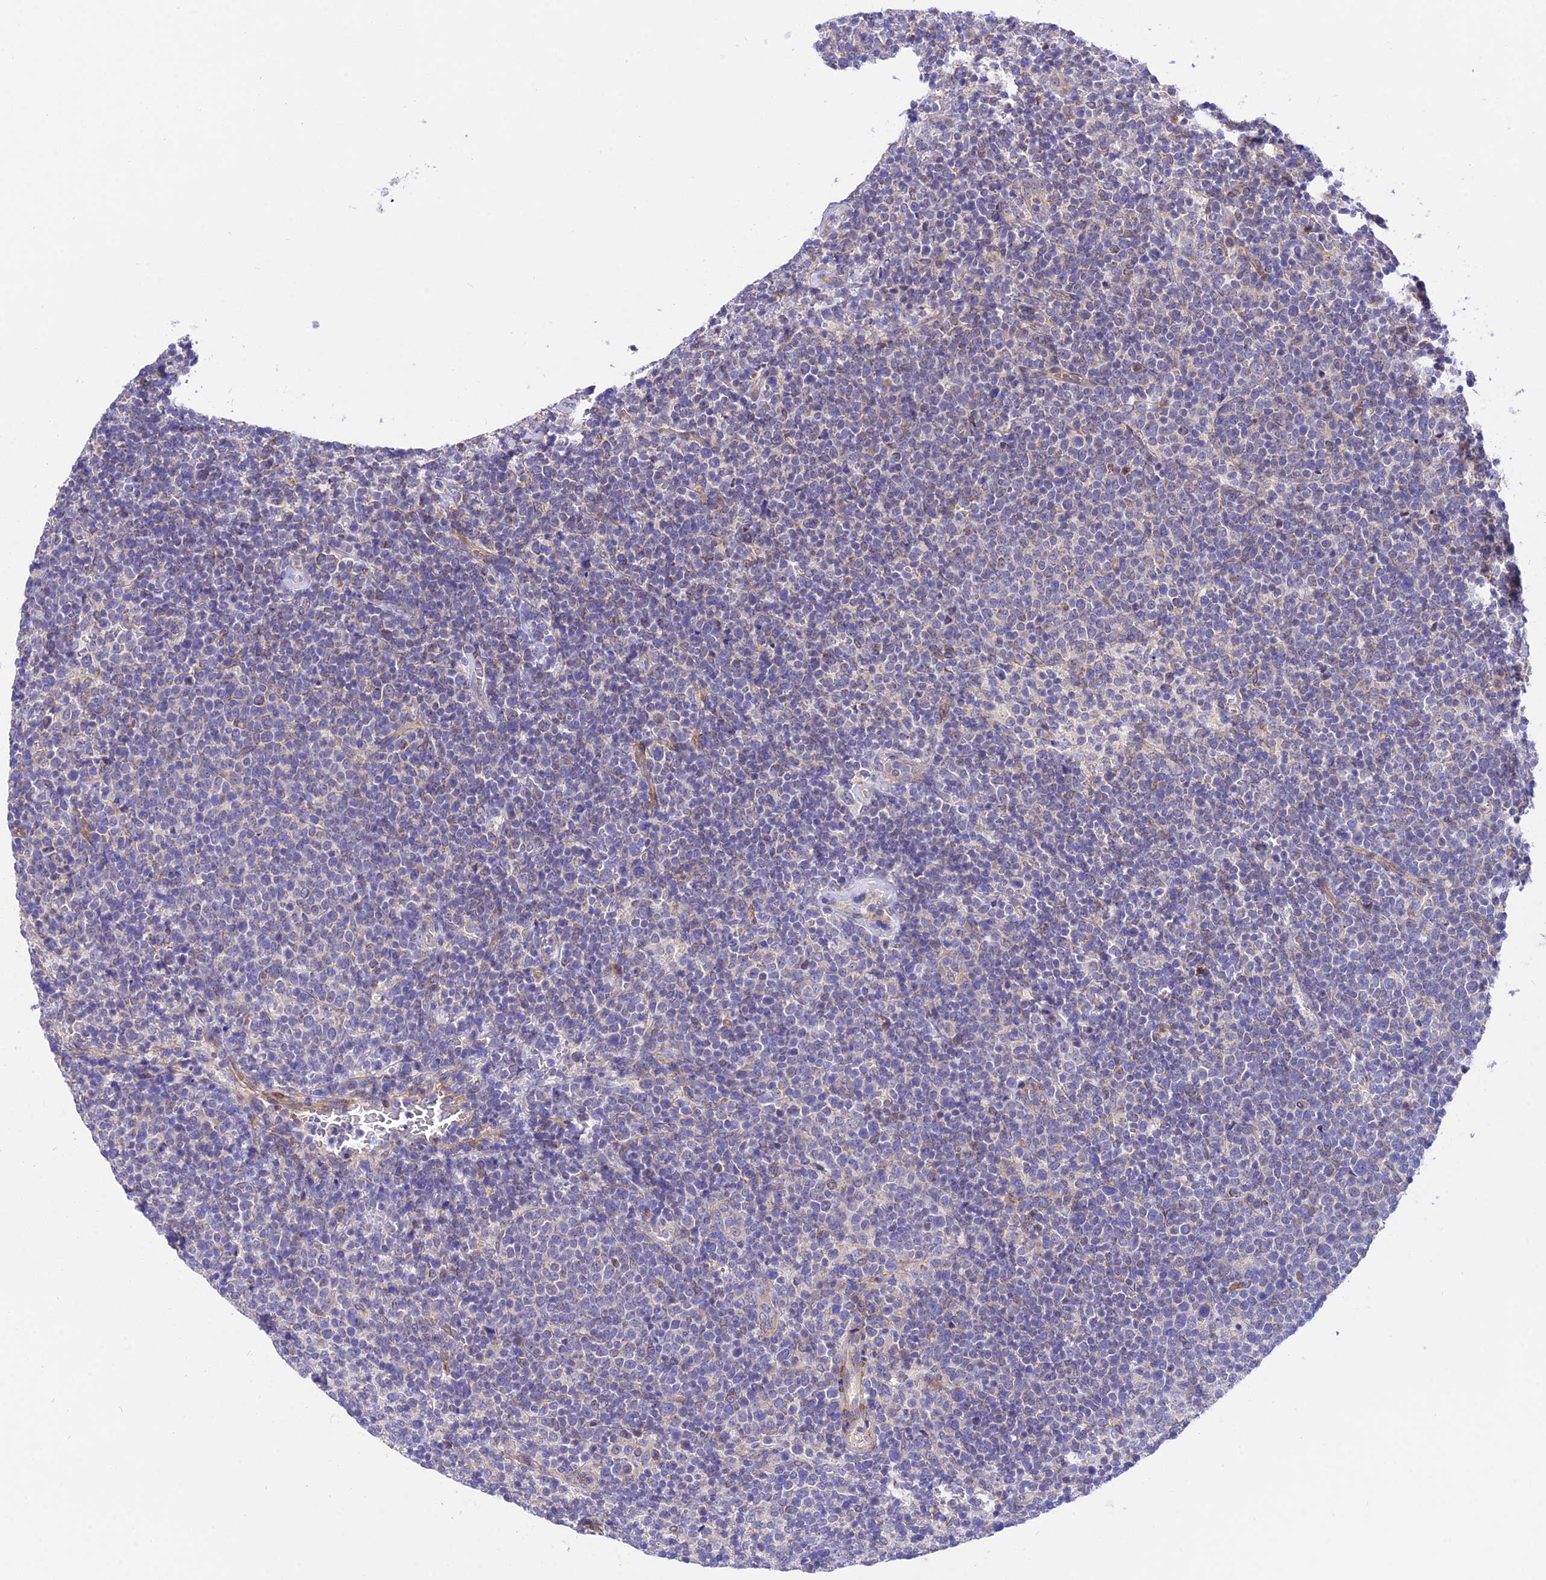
{"staining": {"intensity": "negative", "quantity": "none", "location": "none"}, "tissue": "lymphoma", "cell_type": "Tumor cells", "image_type": "cancer", "snomed": [{"axis": "morphology", "description": "Malignant lymphoma, non-Hodgkin's type, High grade"}, {"axis": "topography", "description": "Lymph node"}], "caption": "Tumor cells show no significant protein staining in malignant lymphoma, non-Hodgkin's type (high-grade). (DAB (3,3'-diaminobenzidine) immunohistochemistry (IHC) visualized using brightfield microscopy, high magnification).", "gene": "TRIM43B", "patient": {"sex": "male", "age": 61}}